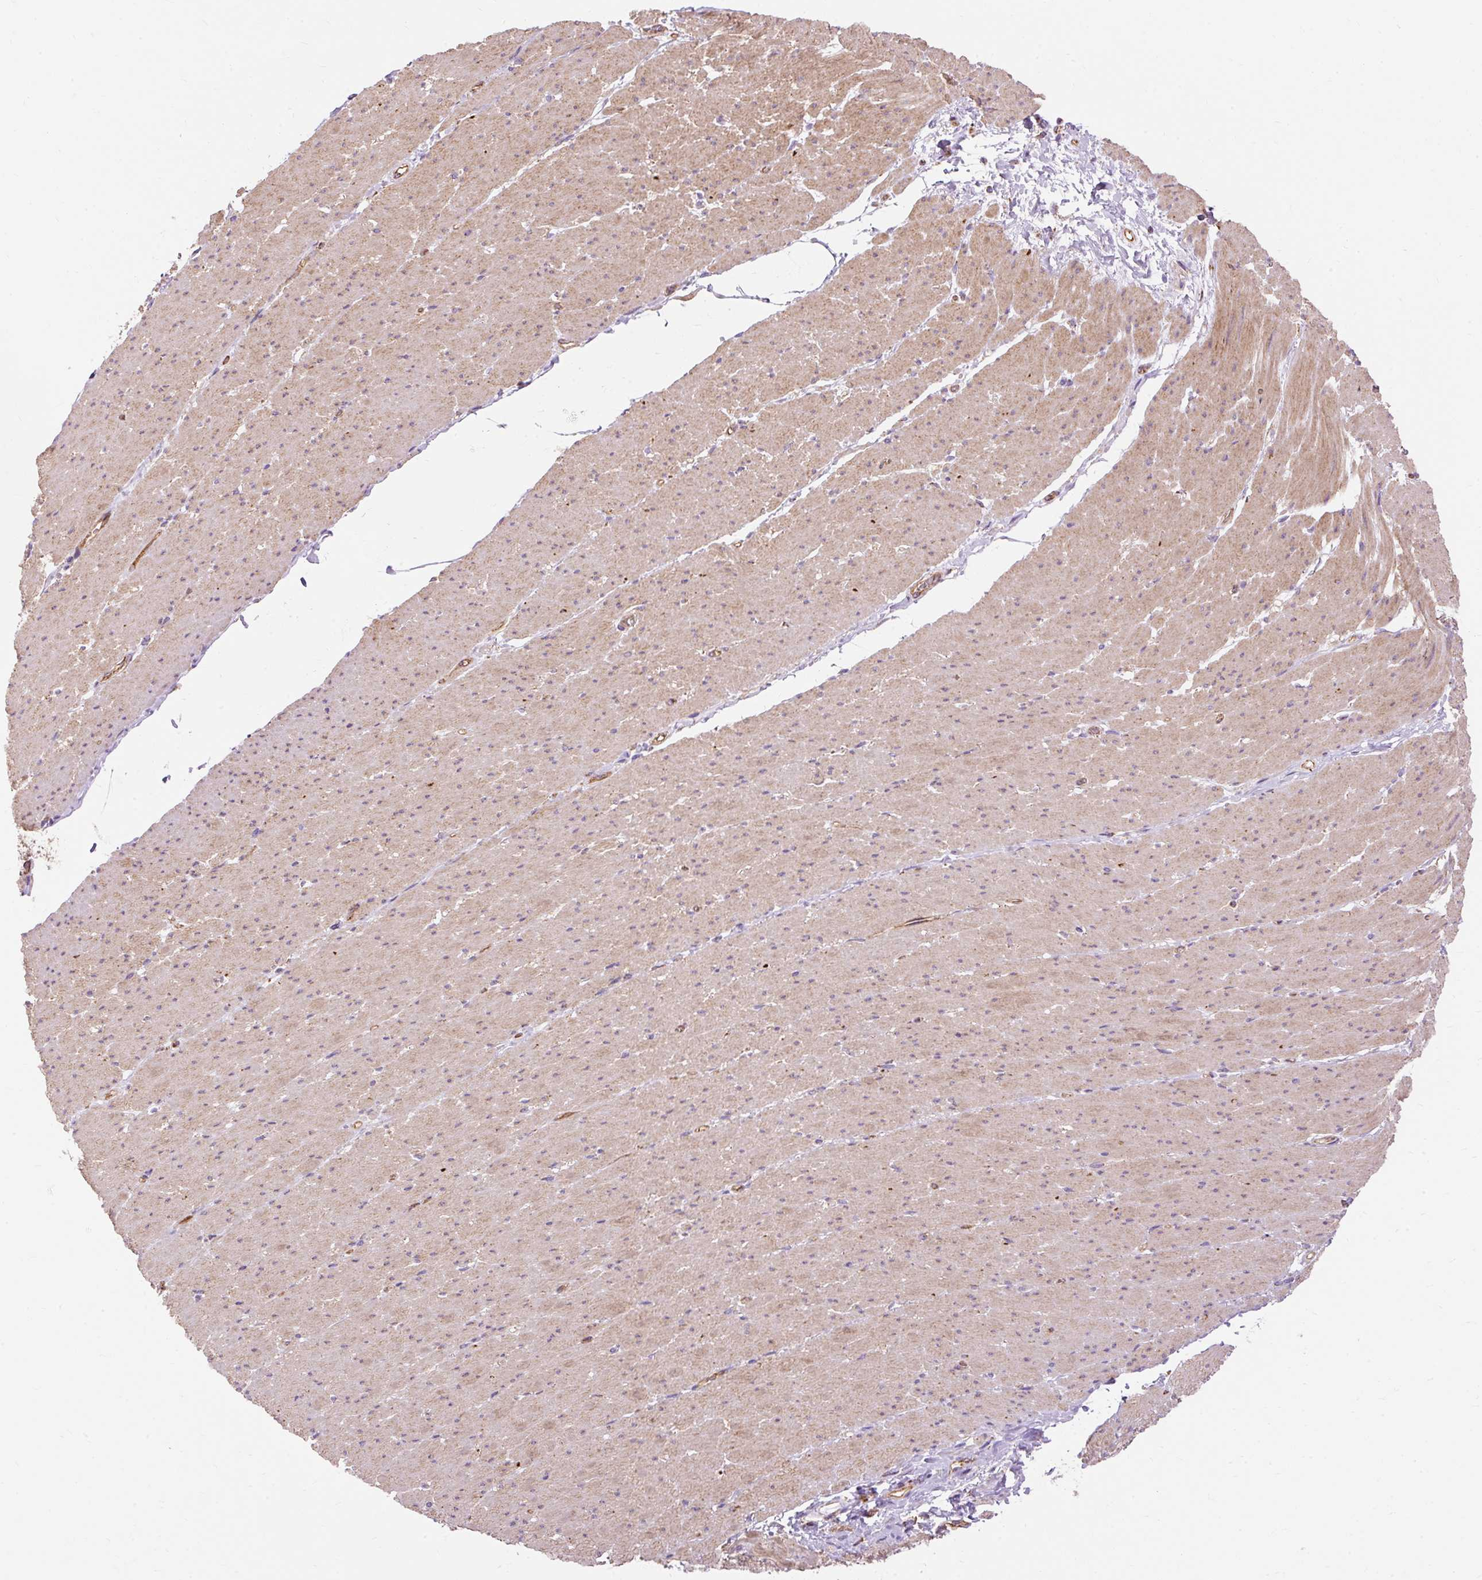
{"staining": {"intensity": "moderate", "quantity": "25%-75%", "location": "cytoplasmic/membranous"}, "tissue": "smooth muscle", "cell_type": "Smooth muscle cells", "image_type": "normal", "snomed": [{"axis": "morphology", "description": "Normal tissue, NOS"}, {"axis": "topography", "description": "Smooth muscle"}, {"axis": "topography", "description": "Rectum"}], "caption": "IHC staining of benign smooth muscle, which displays medium levels of moderate cytoplasmic/membranous staining in about 25%-75% of smooth muscle cells indicating moderate cytoplasmic/membranous protein expression. The staining was performed using DAB (brown) for protein detection and nuclei were counterstained in hematoxylin (blue).", "gene": "CEP290", "patient": {"sex": "male", "age": 53}}